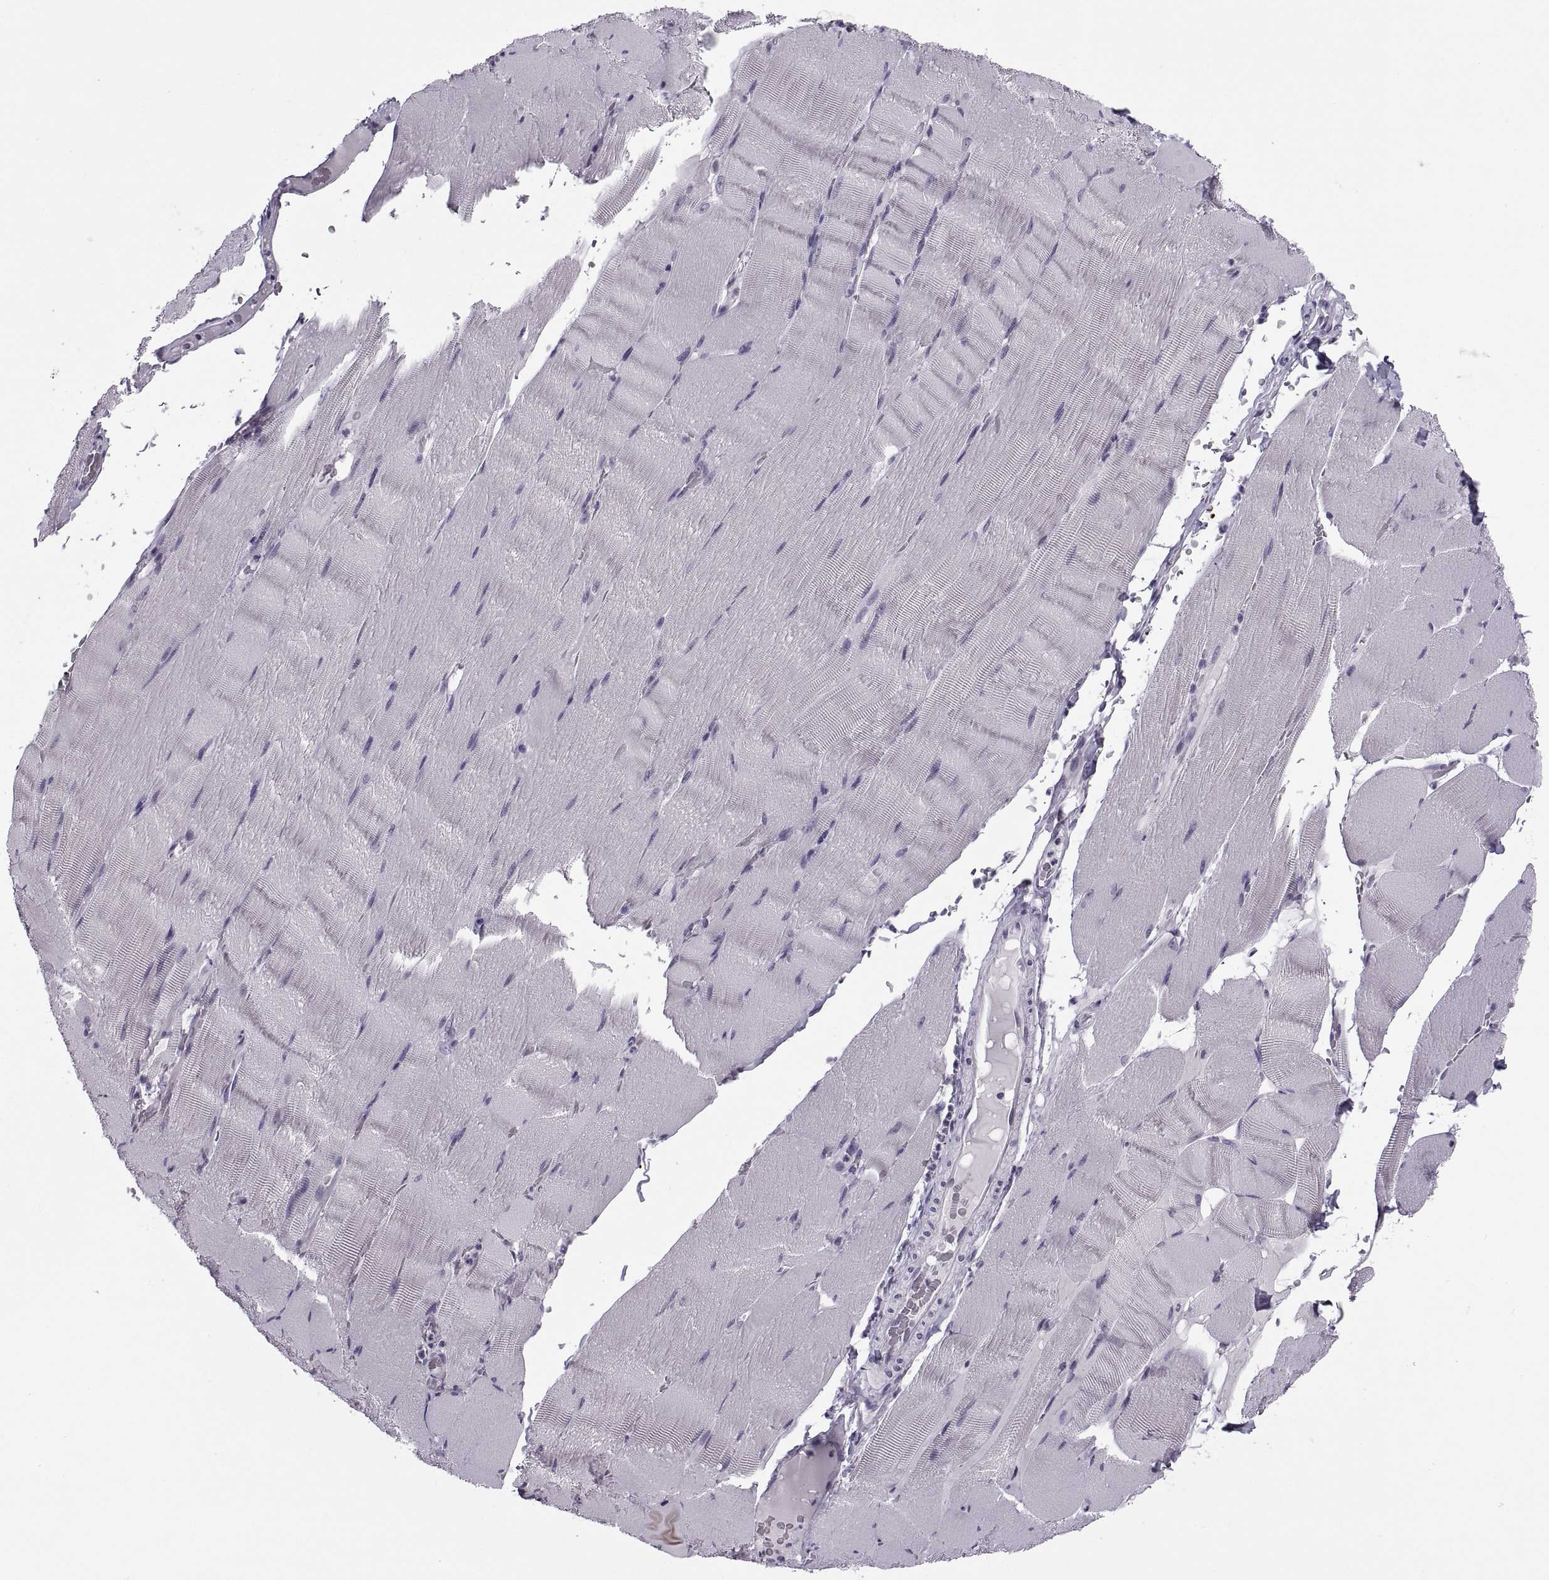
{"staining": {"intensity": "negative", "quantity": "none", "location": "none"}, "tissue": "skeletal muscle", "cell_type": "Myocytes", "image_type": "normal", "snomed": [{"axis": "morphology", "description": "Normal tissue, NOS"}, {"axis": "topography", "description": "Skeletal muscle"}], "caption": "Immunohistochemistry histopathology image of normal human skeletal muscle stained for a protein (brown), which reveals no staining in myocytes. (Brightfield microscopy of DAB immunohistochemistry at high magnification).", "gene": "TBC1D3B", "patient": {"sex": "male", "age": 56}}